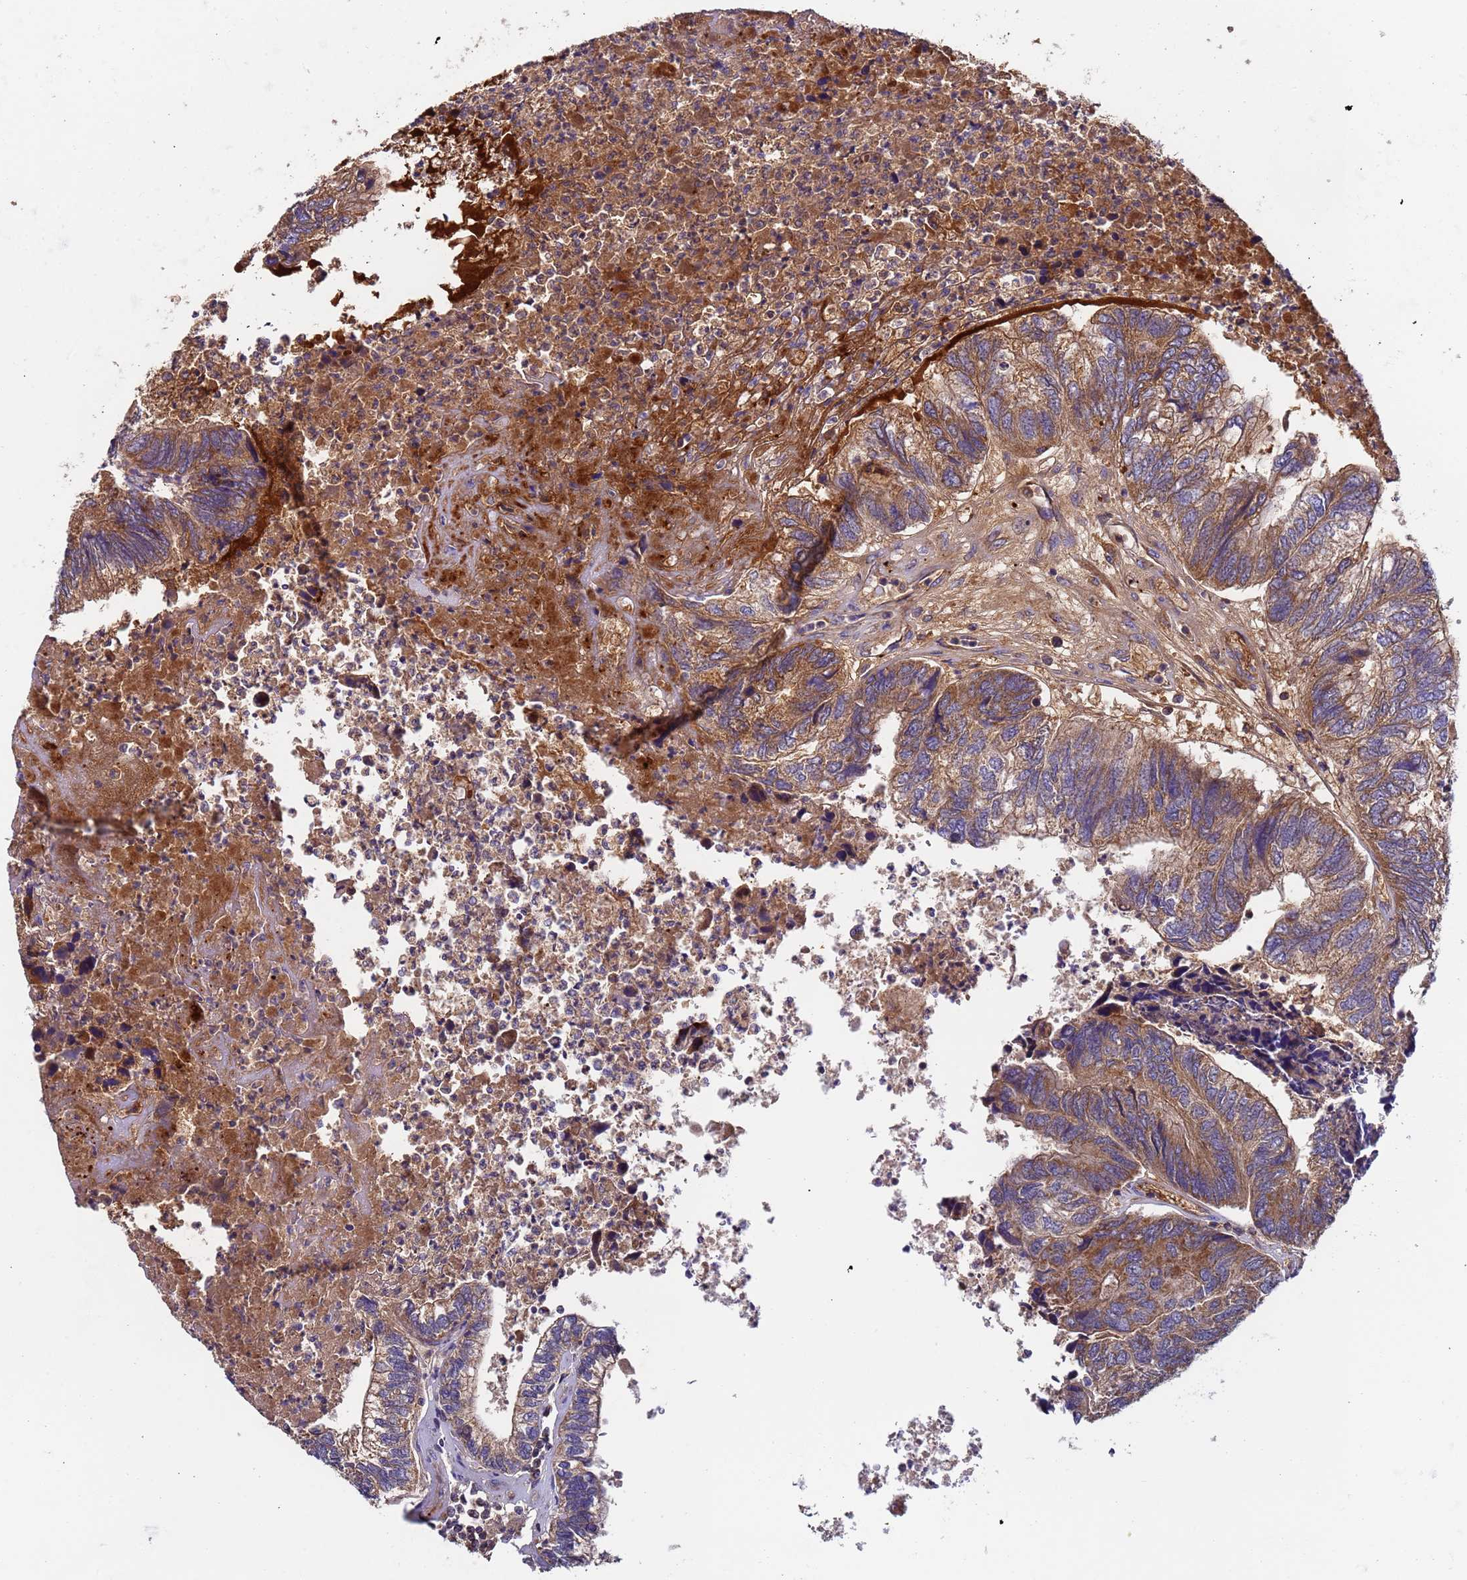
{"staining": {"intensity": "moderate", "quantity": ">75%", "location": "cytoplasmic/membranous"}, "tissue": "colorectal cancer", "cell_type": "Tumor cells", "image_type": "cancer", "snomed": [{"axis": "morphology", "description": "Adenocarcinoma, NOS"}, {"axis": "topography", "description": "Colon"}], "caption": "Moderate cytoplasmic/membranous positivity for a protein is appreciated in about >75% of tumor cells of colorectal cancer using IHC.", "gene": "TMEM126A", "patient": {"sex": "female", "age": 67}}